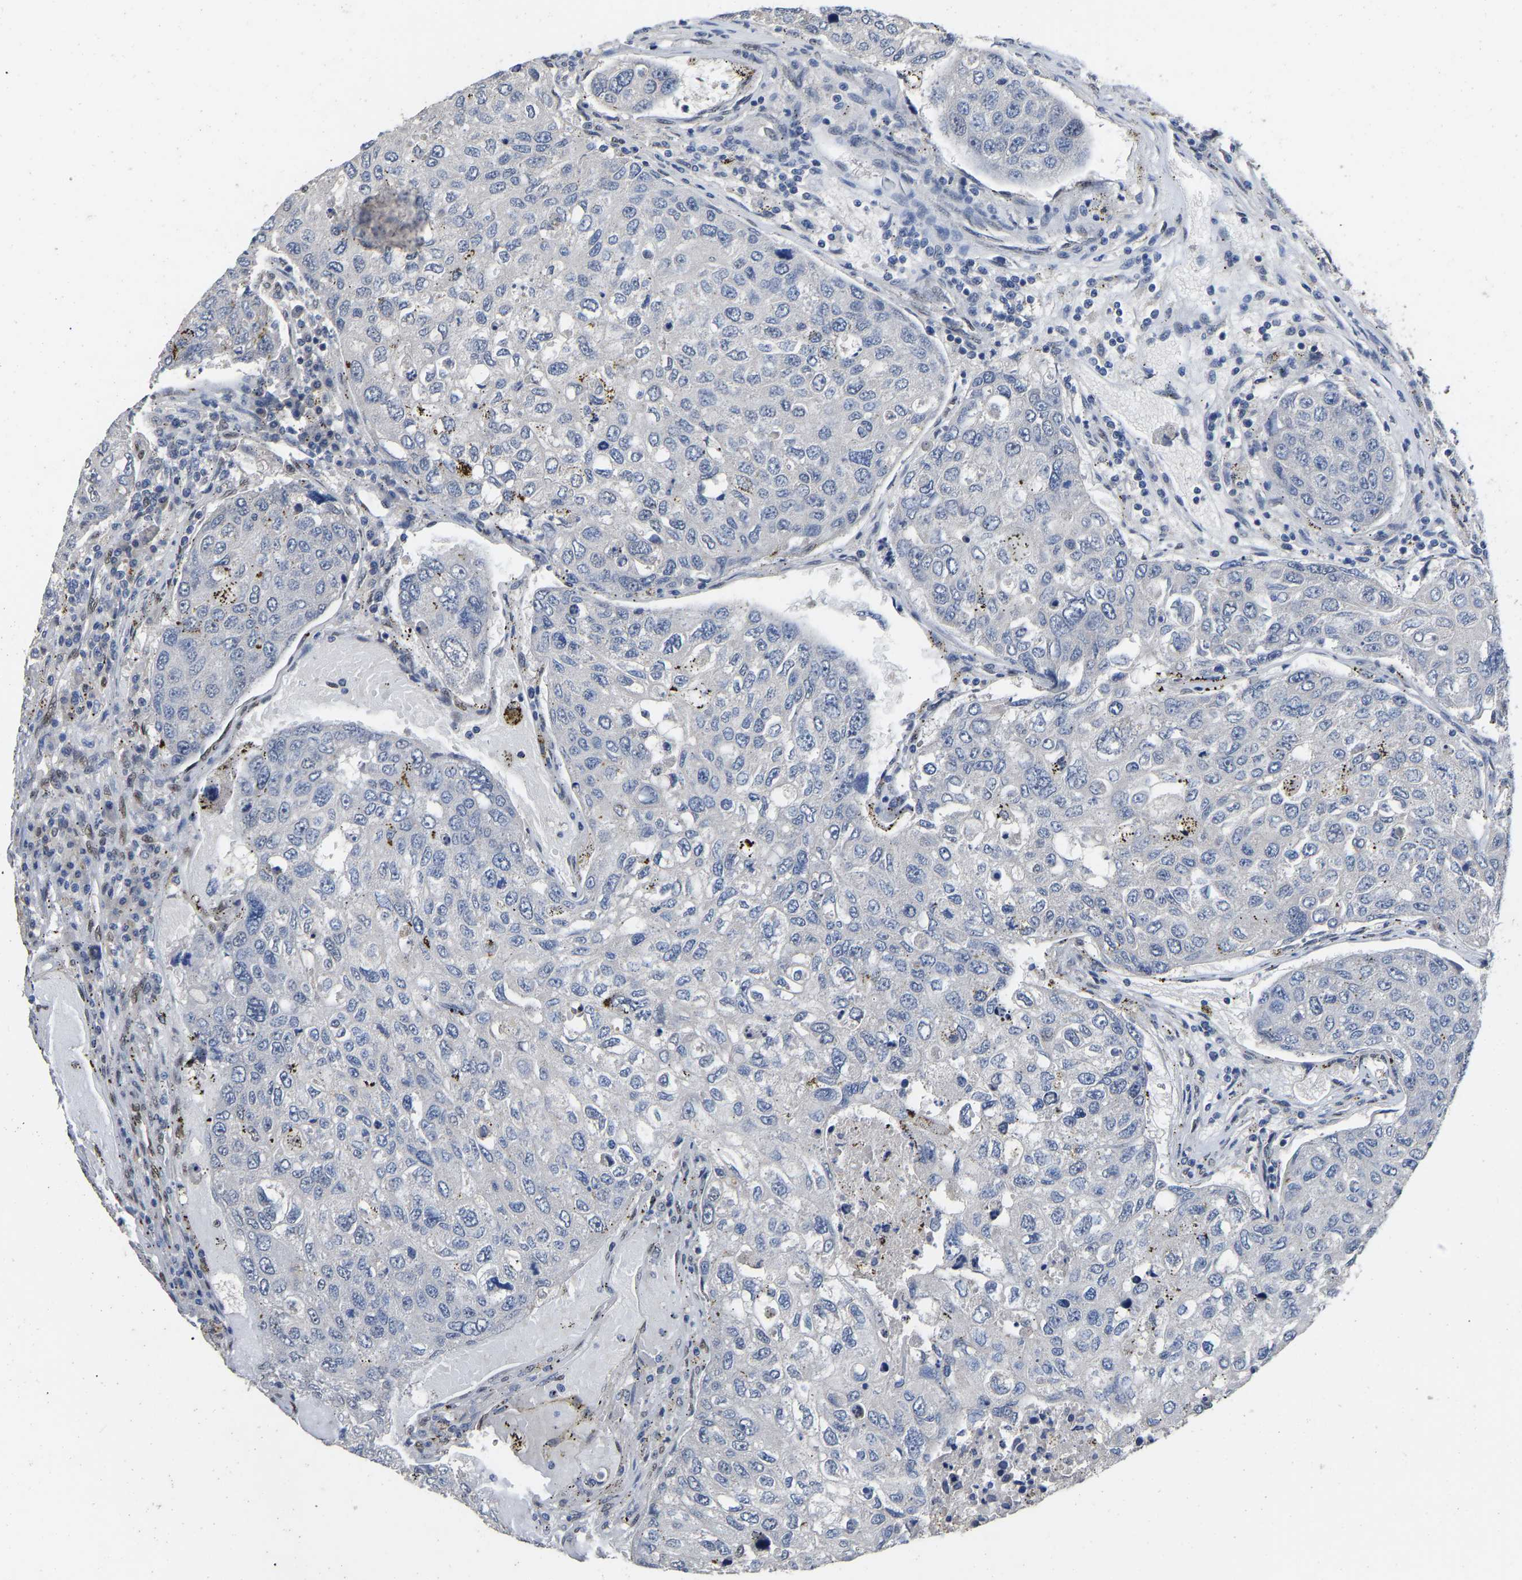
{"staining": {"intensity": "negative", "quantity": "none", "location": "none"}, "tissue": "urothelial cancer", "cell_type": "Tumor cells", "image_type": "cancer", "snomed": [{"axis": "morphology", "description": "Urothelial carcinoma, High grade"}, {"axis": "topography", "description": "Lymph node"}, {"axis": "topography", "description": "Urinary bladder"}], "caption": "Tumor cells show no significant expression in urothelial cancer.", "gene": "QKI", "patient": {"sex": "male", "age": 51}}